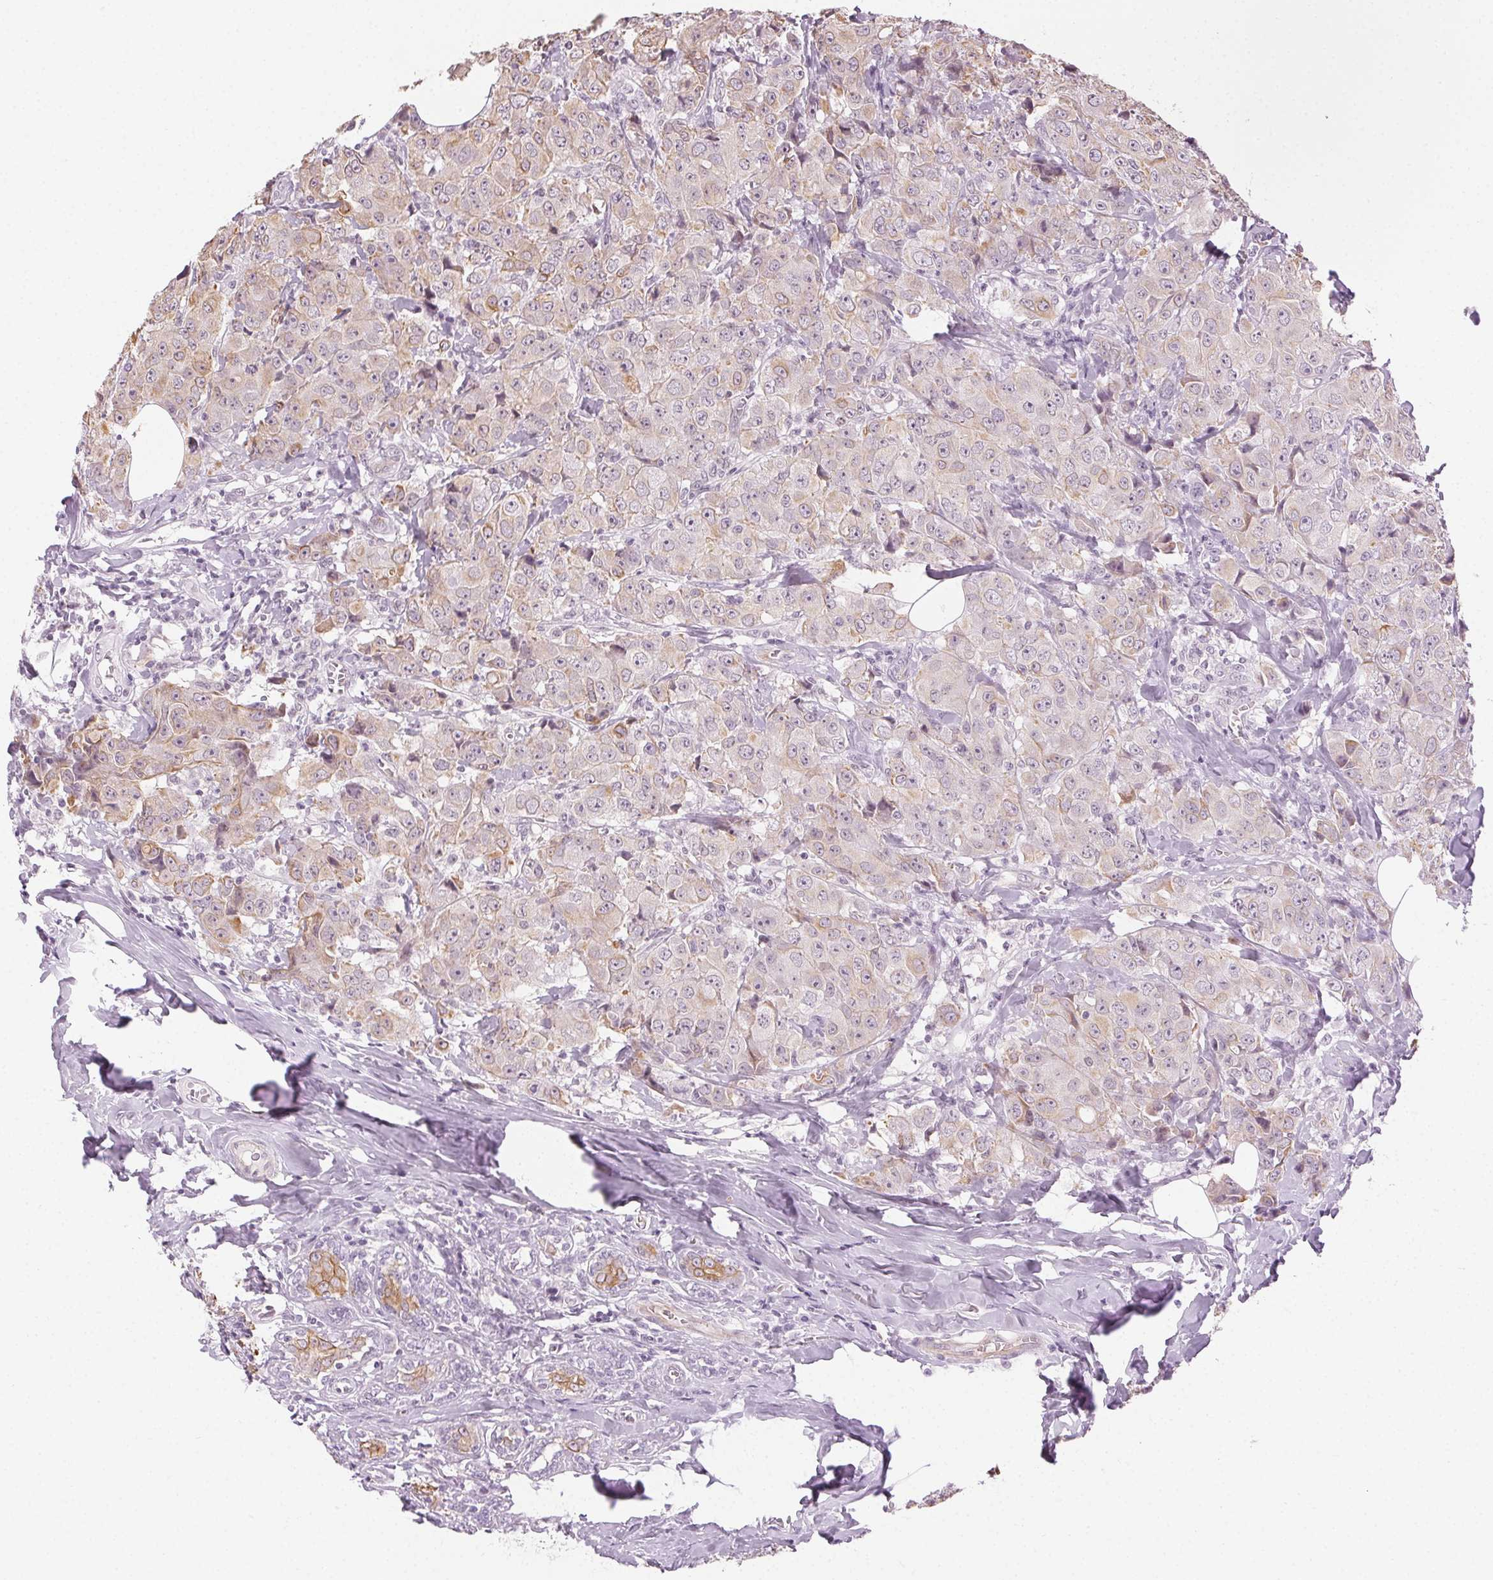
{"staining": {"intensity": "weak", "quantity": "25%-75%", "location": "cytoplasmic/membranous"}, "tissue": "breast cancer", "cell_type": "Tumor cells", "image_type": "cancer", "snomed": [{"axis": "morphology", "description": "Normal tissue, NOS"}, {"axis": "morphology", "description": "Duct carcinoma"}, {"axis": "topography", "description": "Breast"}], "caption": "High-power microscopy captured an immunohistochemistry micrograph of breast infiltrating ductal carcinoma, revealing weak cytoplasmic/membranous staining in approximately 25%-75% of tumor cells.", "gene": "AIF1L", "patient": {"sex": "female", "age": 43}}